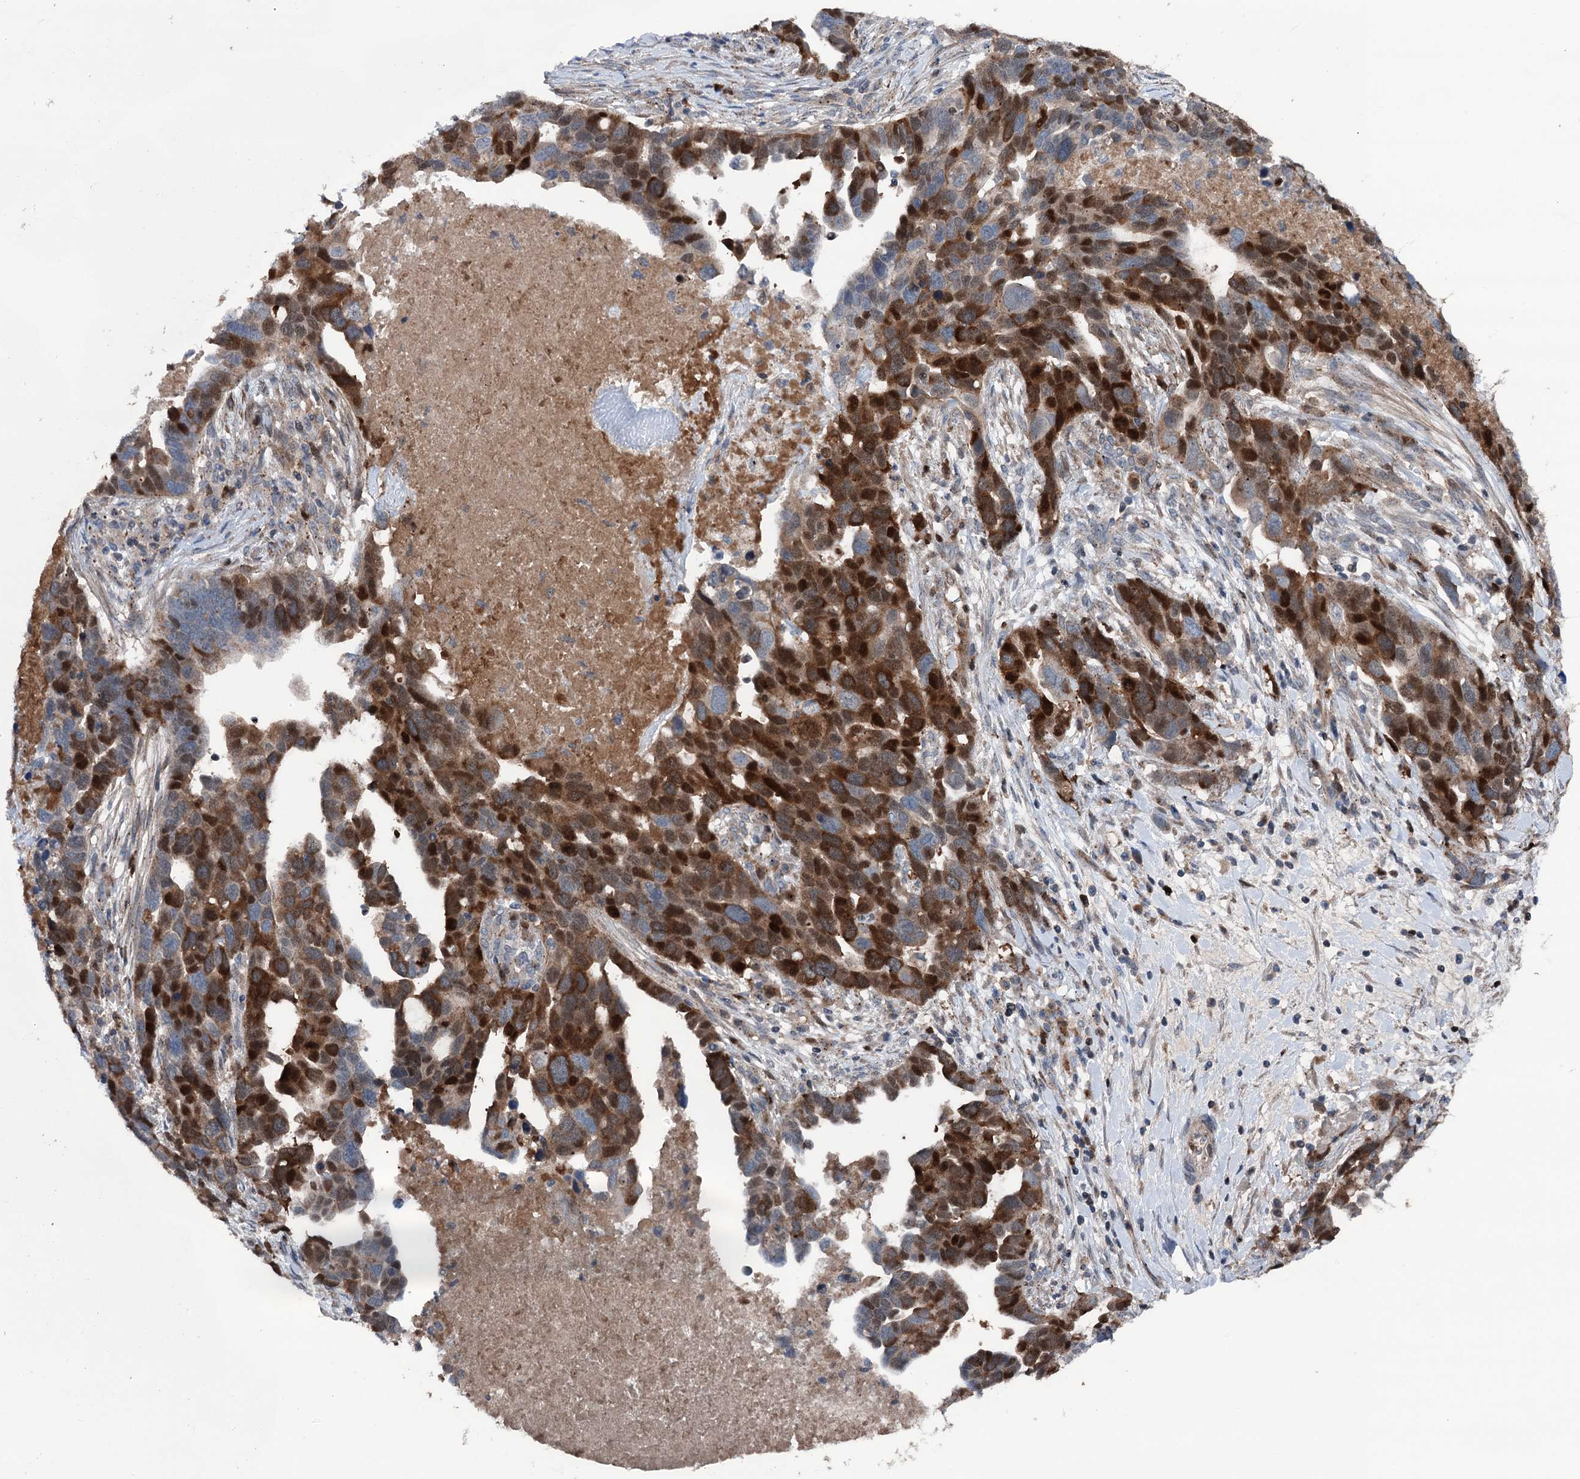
{"staining": {"intensity": "strong", "quantity": ">75%", "location": "cytoplasmic/membranous,nuclear"}, "tissue": "ovarian cancer", "cell_type": "Tumor cells", "image_type": "cancer", "snomed": [{"axis": "morphology", "description": "Cystadenocarcinoma, serous, NOS"}, {"axis": "topography", "description": "Ovary"}], "caption": "Immunohistochemical staining of human ovarian serous cystadenocarcinoma displays high levels of strong cytoplasmic/membranous and nuclear protein positivity in about >75% of tumor cells. Using DAB (3,3'-diaminobenzidine) (brown) and hematoxylin (blue) stains, captured at high magnification using brightfield microscopy.", "gene": "NCAPD2", "patient": {"sex": "female", "age": 54}}